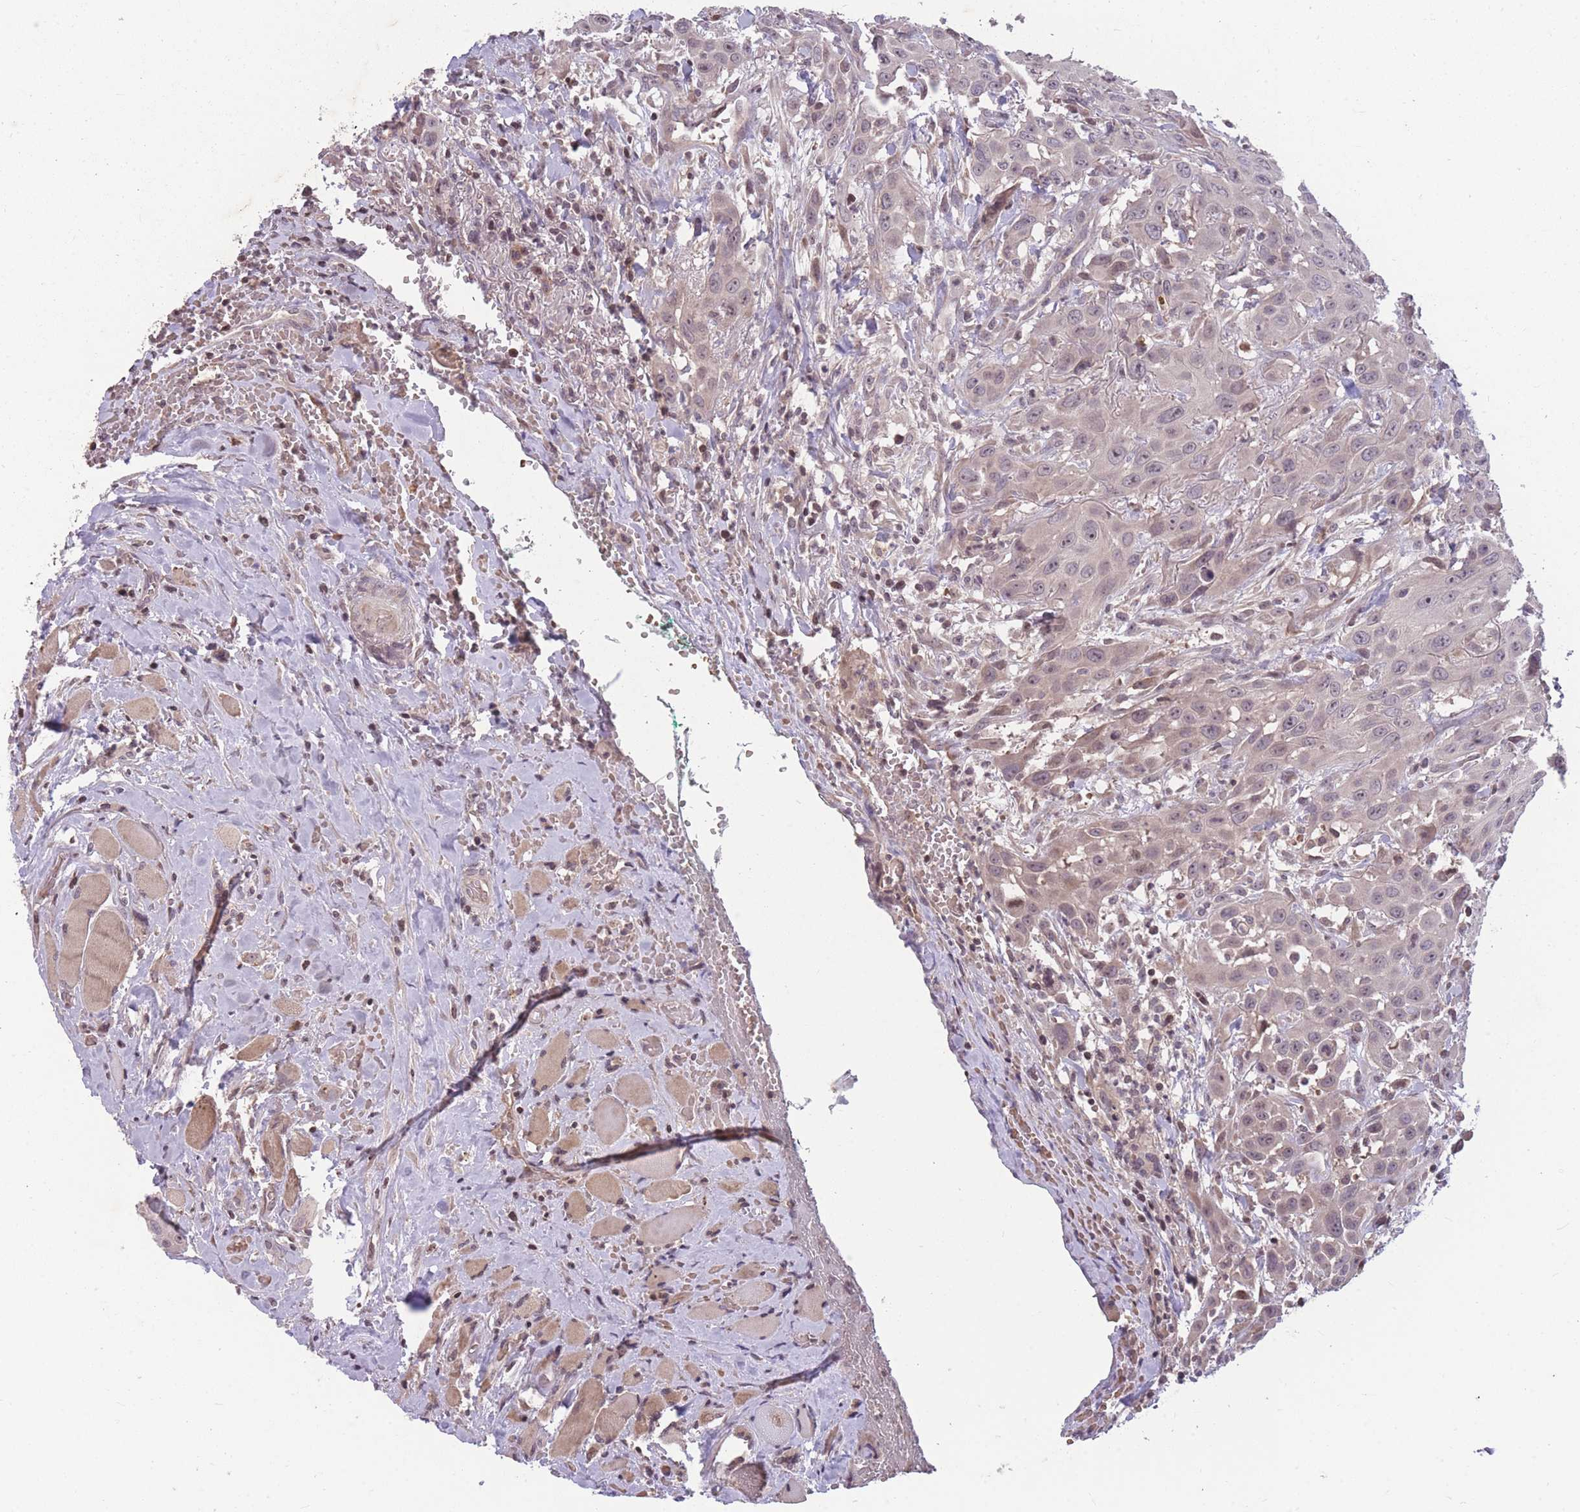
{"staining": {"intensity": "weak", "quantity": "<25%", "location": "cytoplasmic/membranous,nuclear"}, "tissue": "head and neck cancer", "cell_type": "Tumor cells", "image_type": "cancer", "snomed": [{"axis": "morphology", "description": "Squamous cell carcinoma, NOS"}, {"axis": "topography", "description": "Head-Neck"}], "caption": "High magnification brightfield microscopy of head and neck cancer (squamous cell carcinoma) stained with DAB (3,3'-diaminobenzidine) (brown) and counterstained with hematoxylin (blue): tumor cells show no significant positivity.", "gene": "GGT5", "patient": {"sex": "male", "age": 81}}